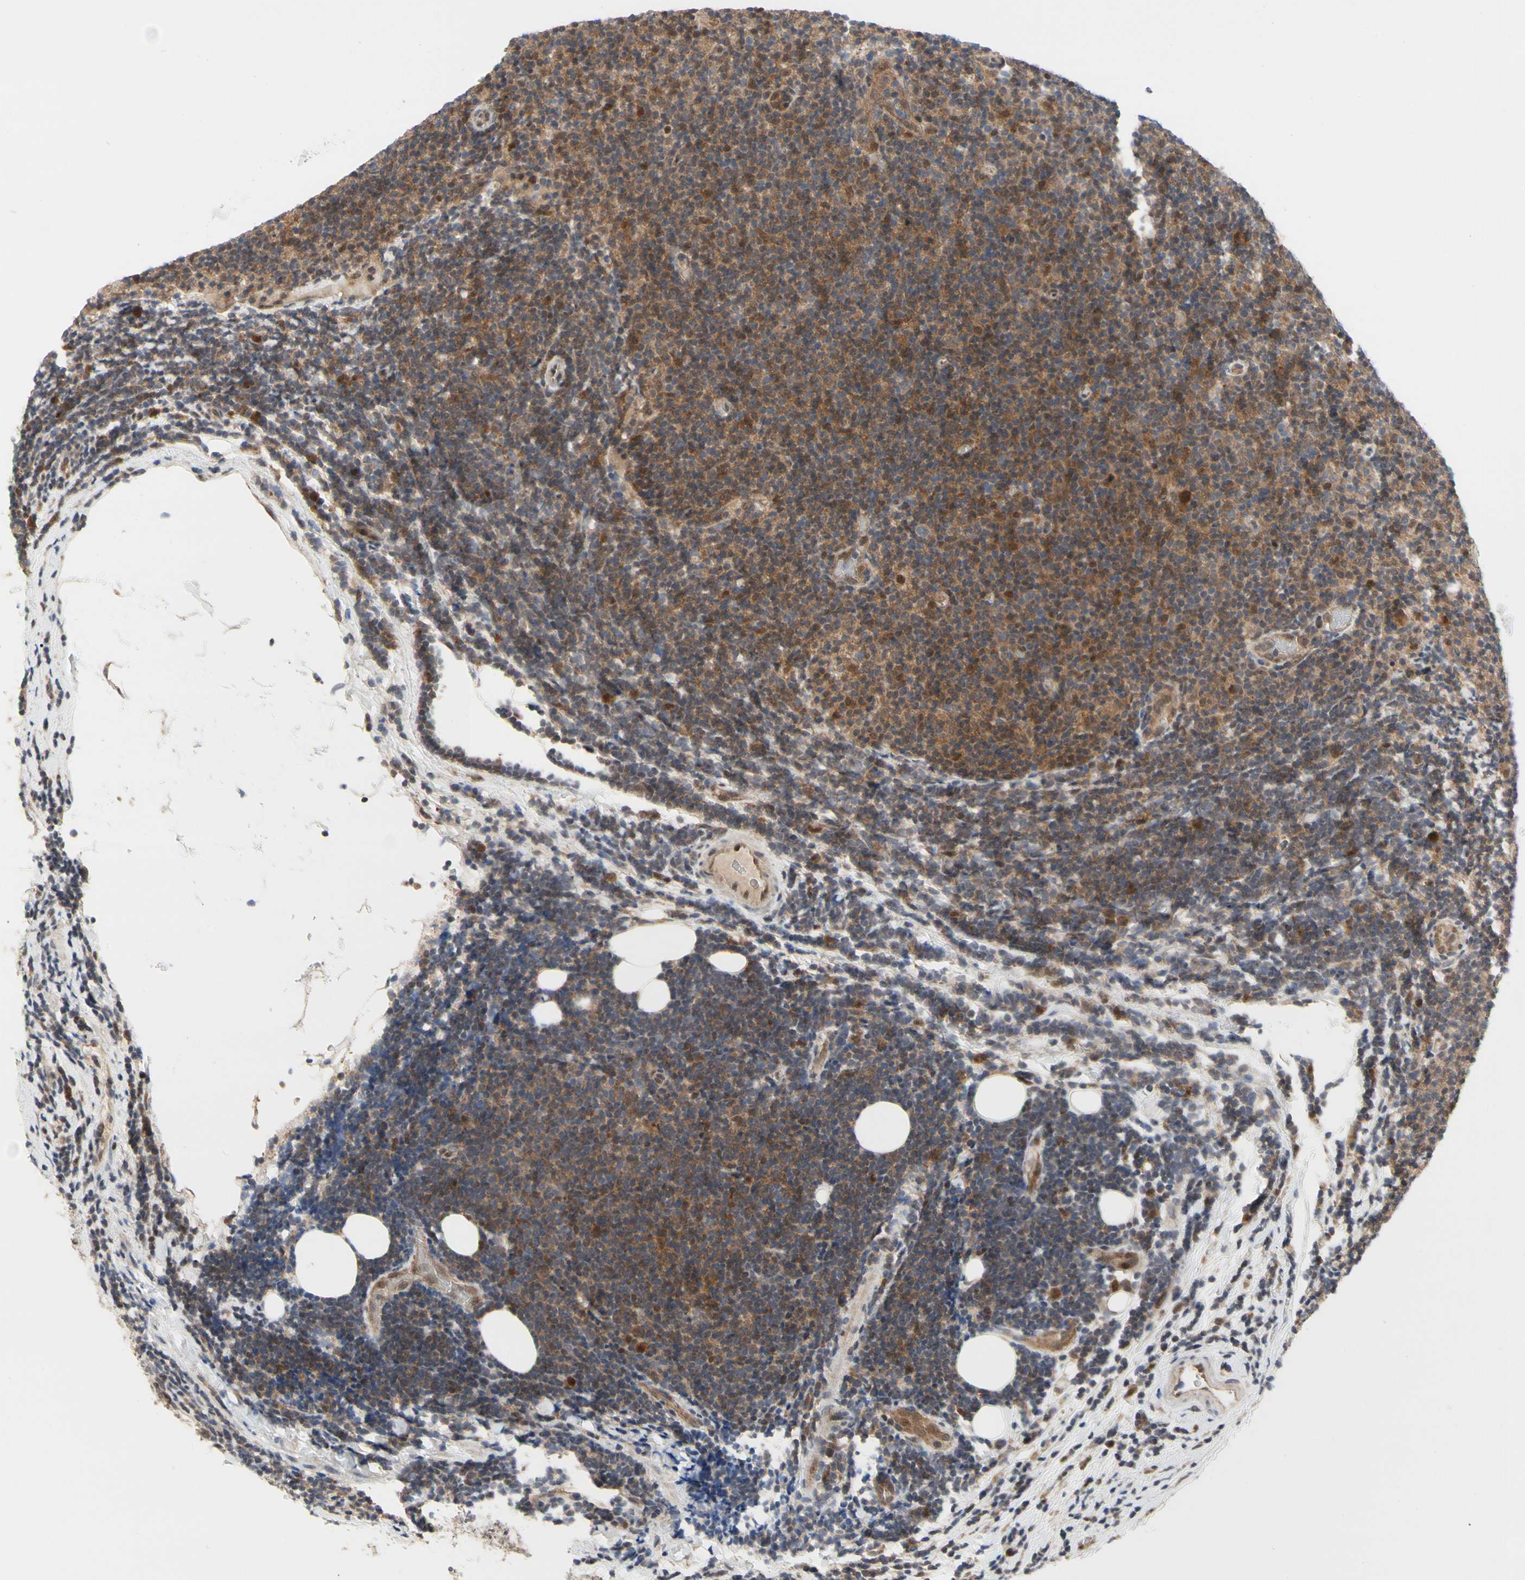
{"staining": {"intensity": "moderate", "quantity": ">75%", "location": "cytoplasmic/membranous"}, "tissue": "lymphoma", "cell_type": "Tumor cells", "image_type": "cancer", "snomed": [{"axis": "morphology", "description": "Malignant lymphoma, non-Hodgkin's type, Low grade"}, {"axis": "topography", "description": "Lymph node"}], "caption": "A brown stain shows moderate cytoplasmic/membranous positivity of a protein in malignant lymphoma, non-Hodgkin's type (low-grade) tumor cells.", "gene": "CDK5", "patient": {"sex": "male", "age": 83}}